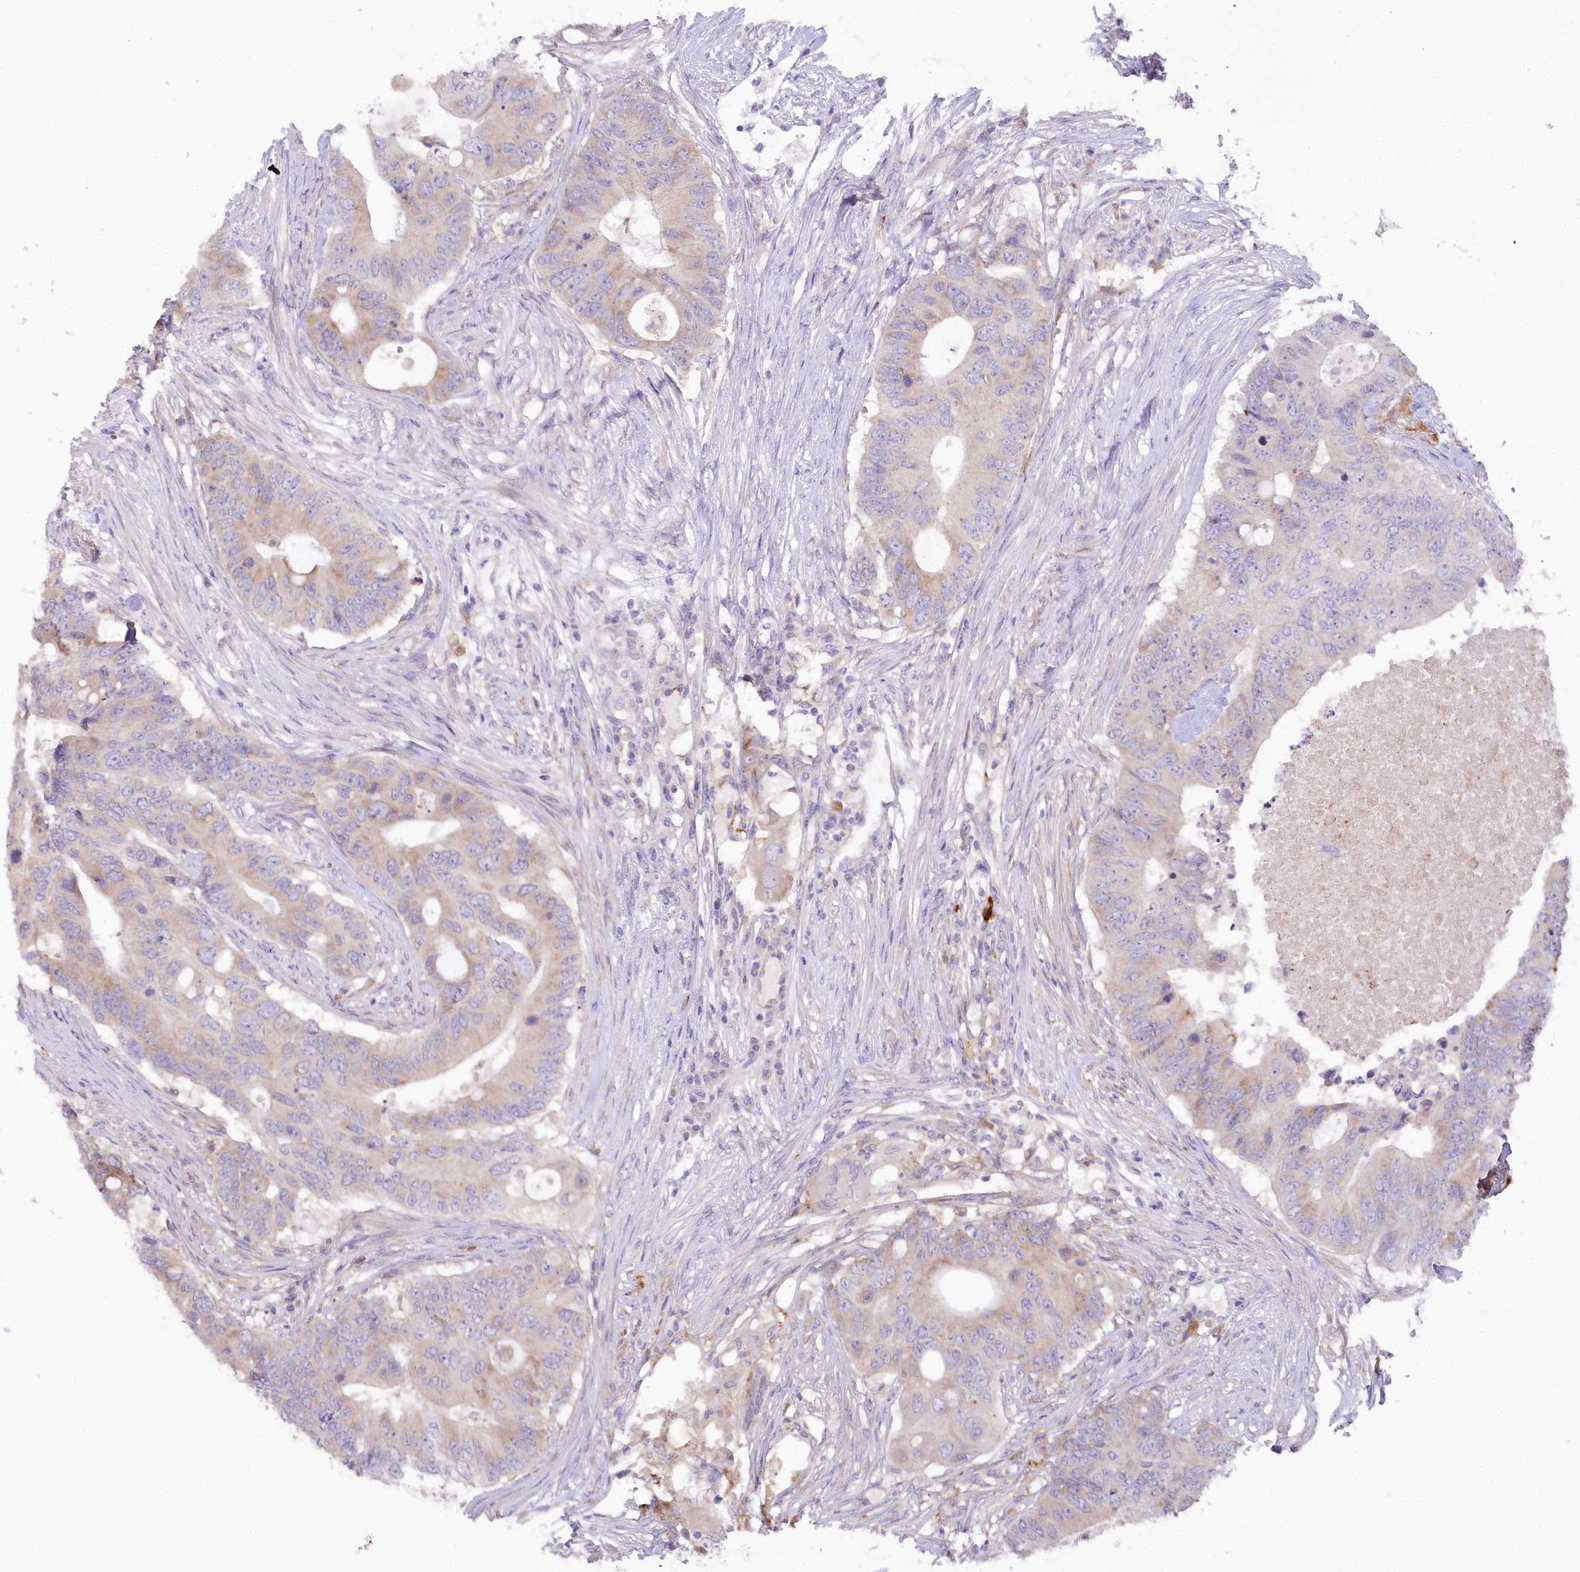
{"staining": {"intensity": "weak", "quantity": "25%-75%", "location": "cytoplasmic/membranous"}, "tissue": "colorectal cancer", "cell_type": "Tumor cells", "image_type": "cancer", "snomed": [{"axis": "morphology", "description": "Adenocarcinoma, NOS"}, {"axis": "topography", "description": "Colon"}], "caption": "Protein analysis of colorectal adenocarcinoma tissue reveals weak cytoplasmic/membranous staining in about 25%-75% of tumor cells. Nuclei are stained in blue.", "gene": "MYOZ1", "patient": {"sex": "male", "age": 71}}